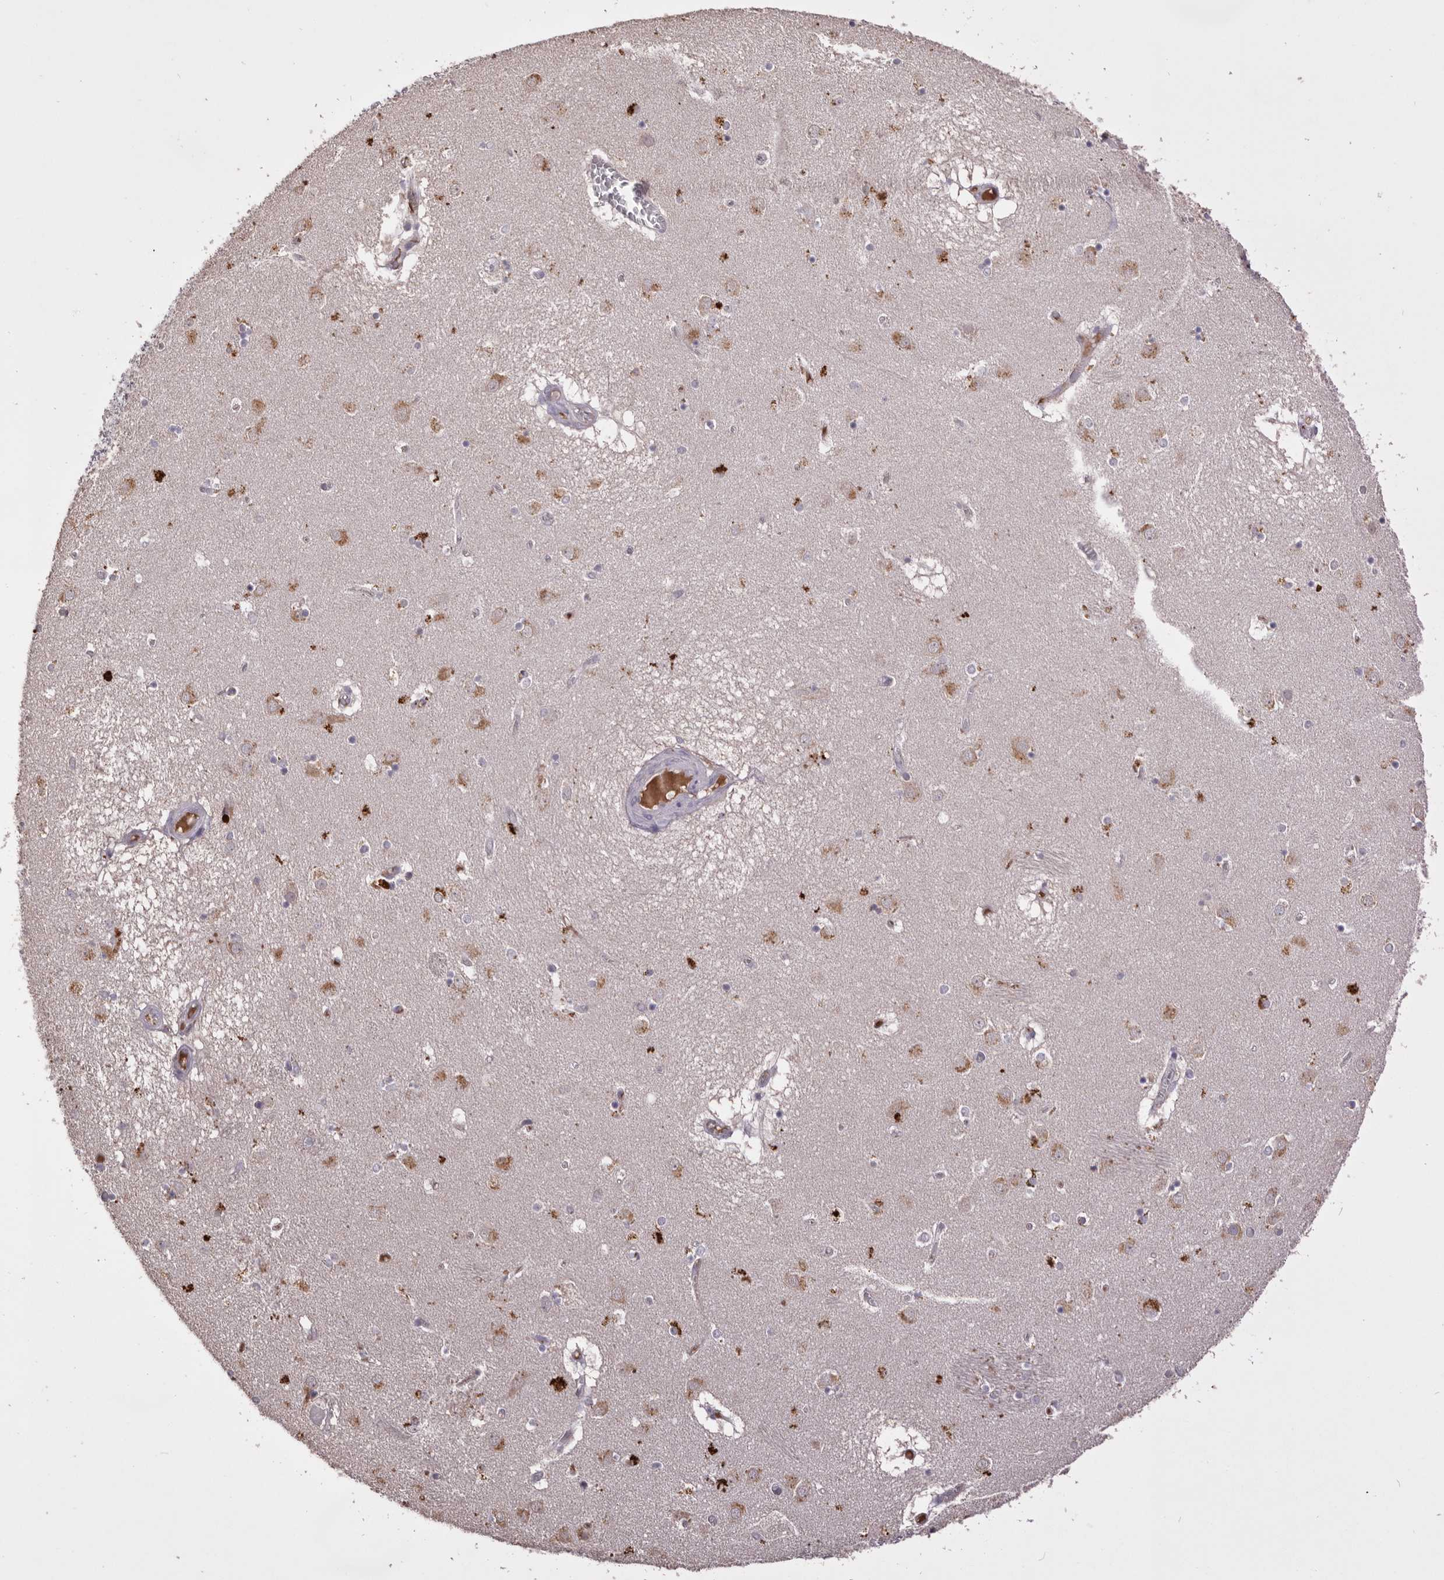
{"staining": {"intensity": "negative", "quantity": "none", "location": "none"}, "tissue": "caudate", "cell_type": "Glial cells", "image_type": "normal", "snomed": [{"axis": "morphology", "description": "Normal tissue, NOS"}, {"axis": "topography", "description": "Lateral ventricle wall"}], "caption": "Immunohistochemistry photomicrograph of normal caudate: caudate stained with DAB (3,3'-diaminobenzidine) displays no significant protein expression in glial cells.", "gene": "HCAR2", "patient": {"sex": "male", "age": 70}}